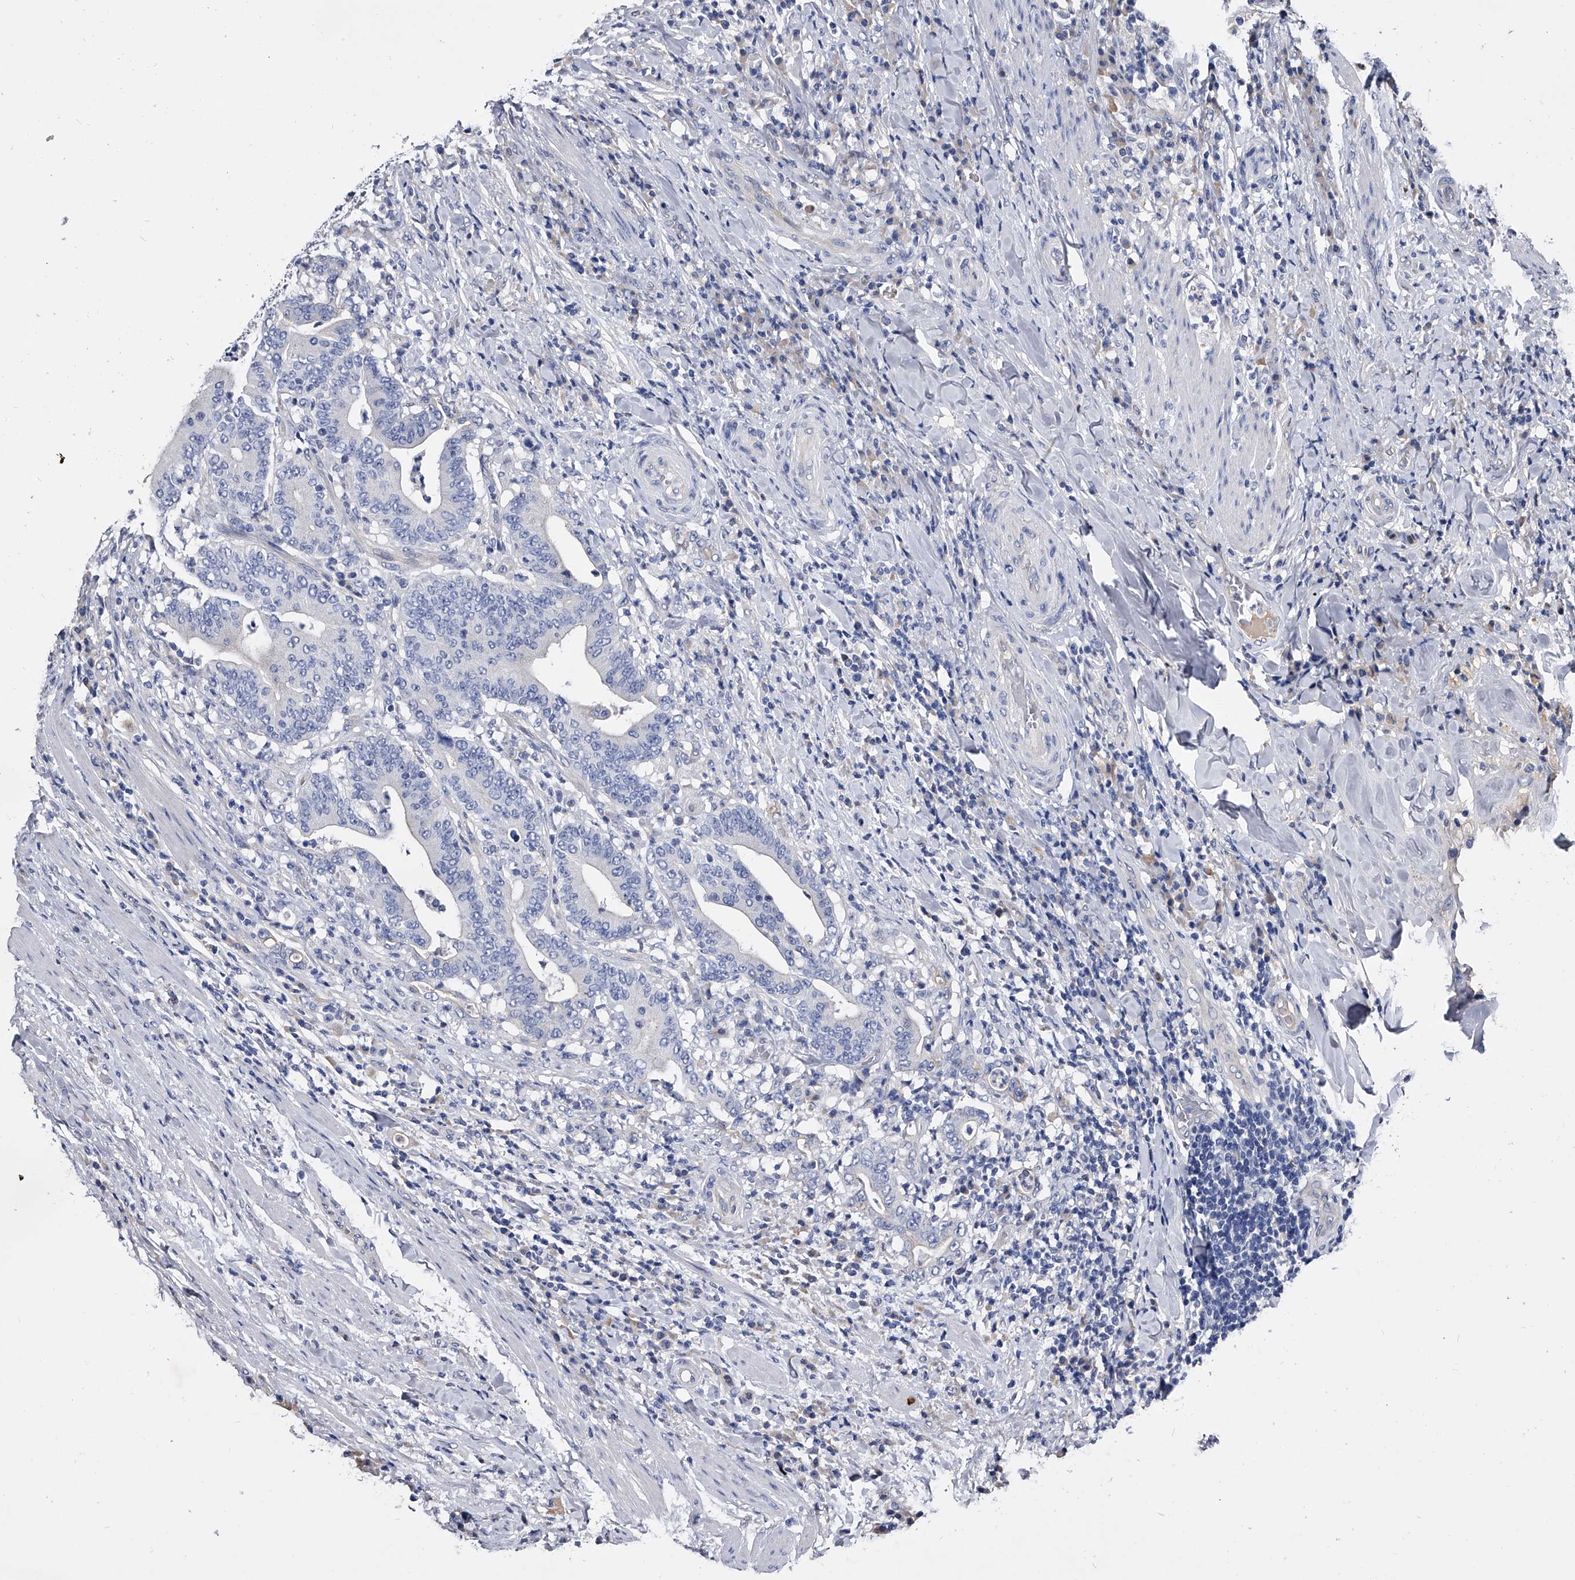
{"staining": {"intensity": "negative", "quantity": "none", "location": "none"}, "tissue": "colorectal cancer", "cell_type": "Tumor cells", "image_type": "cancer", "snomed": [{"axis": "morphology", "description": "Adenocarcinoma, NOS"}, {"axis": "topography", "description": "Colon"}], "caption": "Immunohistochemical staining of human colorectal adenocarcinoma demonstrates no significant staining in tumor cells.", "gene": "EFCAB7", "patient": {"sex": "female", "age": 66}}